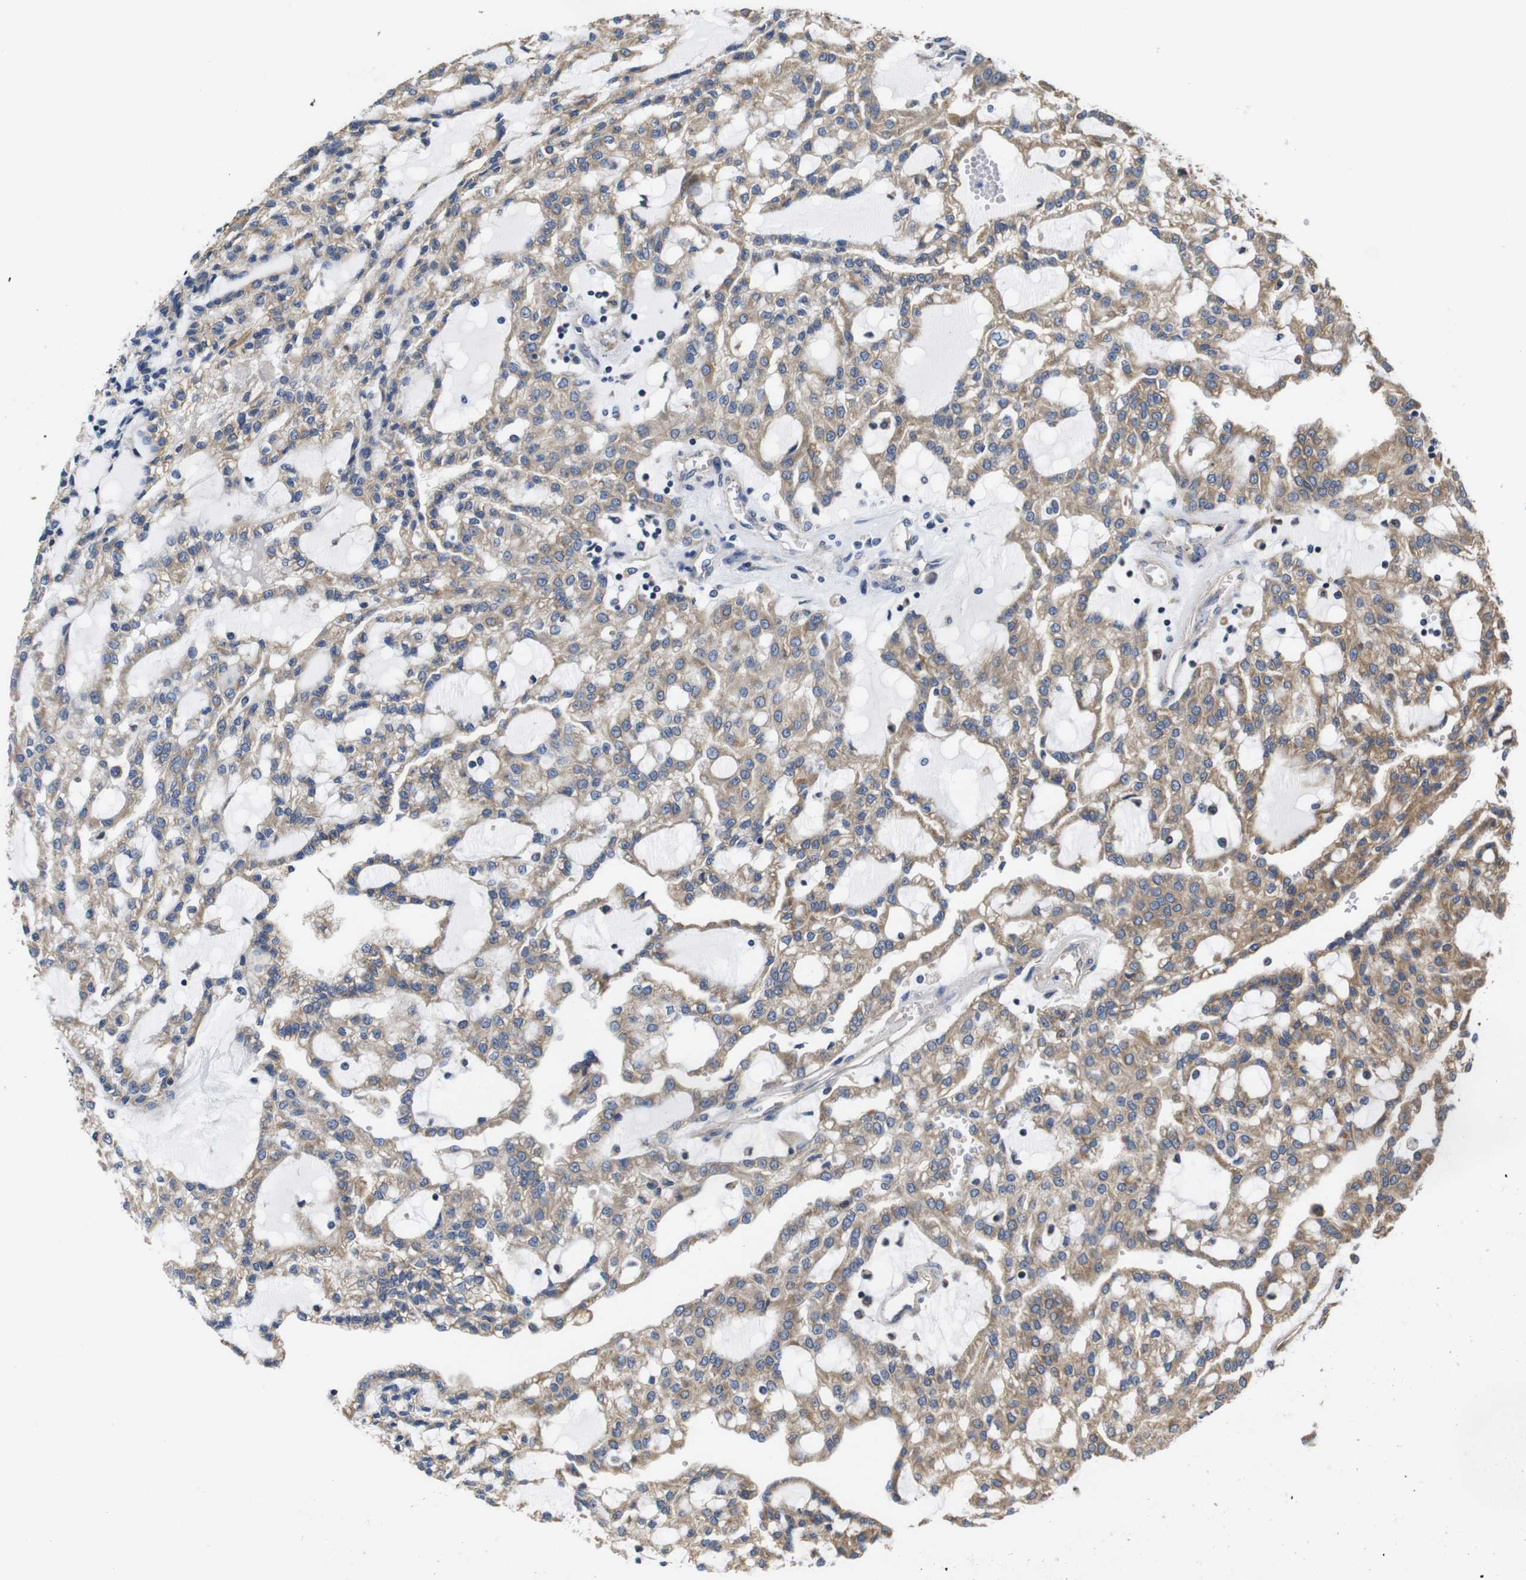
{"staining": {"intensity": "moderate", "quantity": ">75%", "location": "cytoplasmic/membranous"}, "tissue": "renal cancer", "cell_type": "Tumor cells", "image_type": "cancer", "snomed": [{"axis": "morphology", "description": "Adenocarcinoma, NOS"}, {"axis": "topography", "description": "Kidney"}], "caption": "Moderate cytoplasmic/membranous protein staining is present in approximately >75% of tumor cells in renal cancer (adenocarcinoma).", "gene": "MARCHF7", "patient": {"sex": "male", "age": 63}}